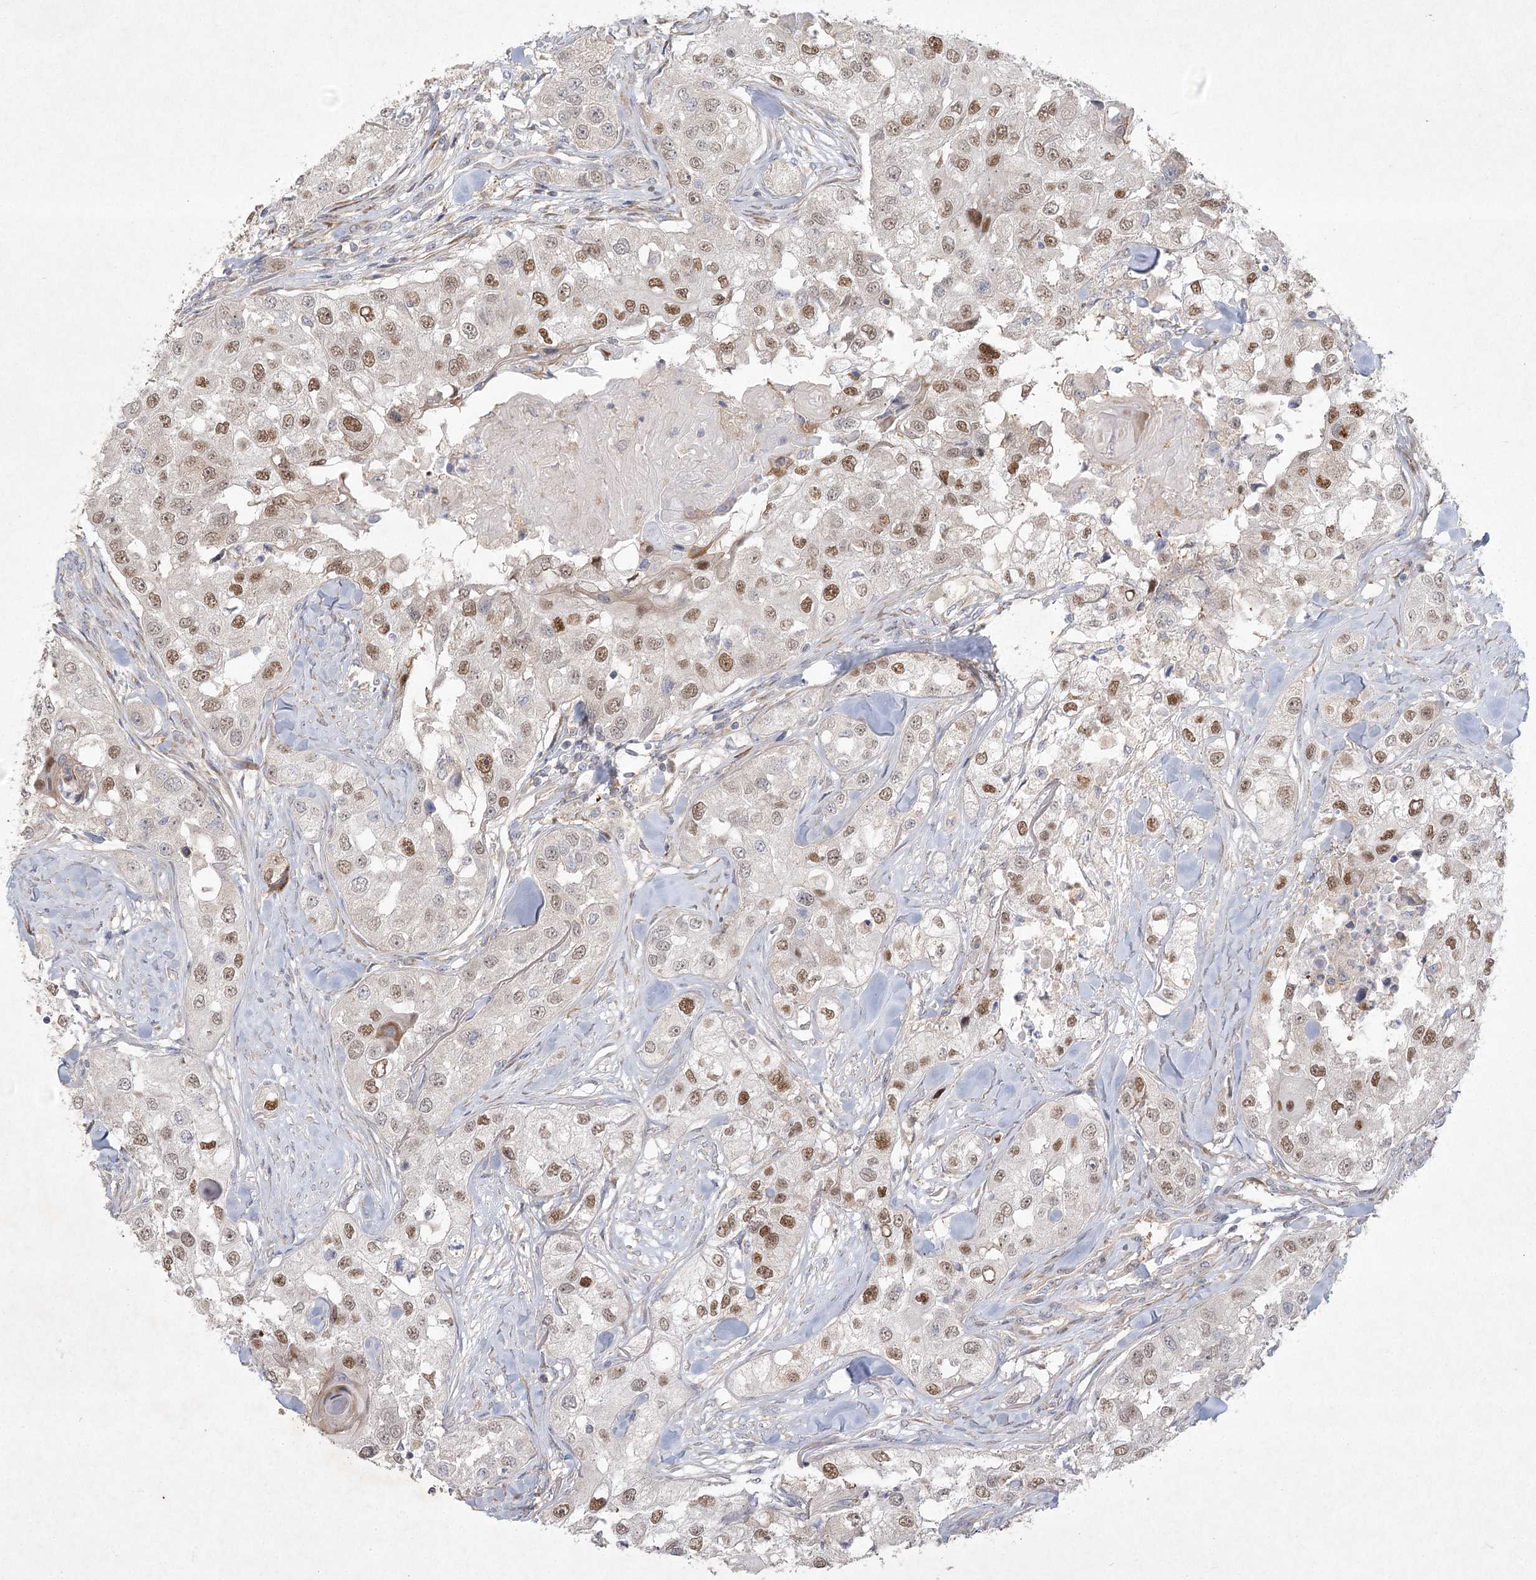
{"staining": {"intensity": "moderate", "quantity": ">75%", "location": "nuclear"}, "tissue": "head and neck cancer", "cell_type": "Tumor cells", "image_type": "cancer", "snomed": [{"axis": "morphology", "description": "Normal tissue, NOS"}, {"axis": "morphology", "description": "Squamous cell carcinoma, NOS"}, {"axis": "topography", "description": "Skeletal muscle"}, {"axis": "topography", "description": "Head-Neck"}], "caption": "A medium amount of moderate nuclear staining is seen in about >75% of tumor cells in squamous cell carcinoma (head and neck) tissue. Using DAB (3,3'-diaminobenzidine) (brown) and hematoxylin (blue) stains, captured at high magnification using brightfield microscopy.", "gene": "FAM110C", "patient": {"sex": "male", "age": 51}}